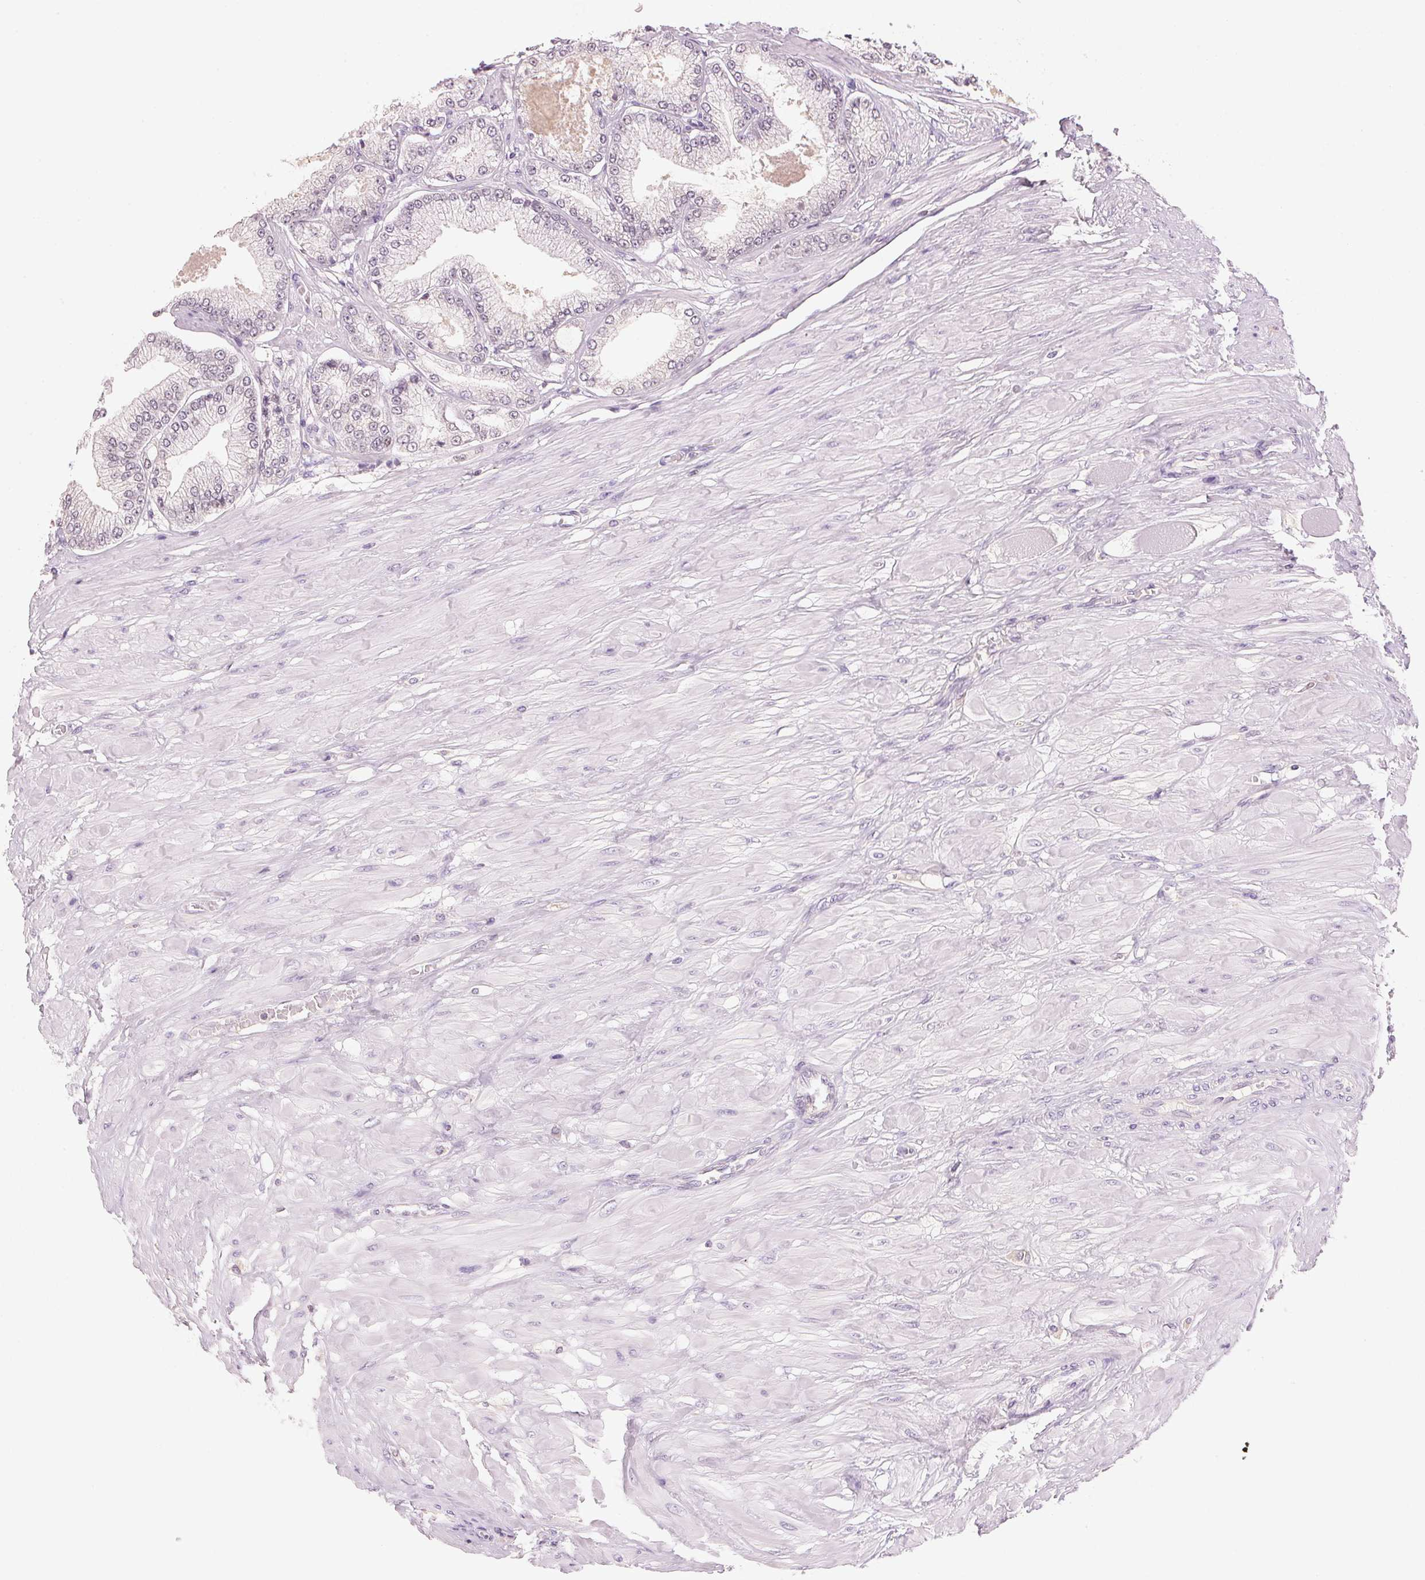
{"staining": {"intensity": "negative", "quantity": "none", "location": "none"}, "tissue": "prostate cancer", "cell_type": "Tumor cells", "image_type": "cancer", "snomed": [{"axis": "morphology", "description": "Adenocarcinoma, Low grade"}, {"axis": "topography", "description": "Prostate"}], "caption": "Prostate low-grade adenocarcinoma was stained to show a protein in brown. There is no significant staining in tumor cells.", "gene": "HOXB13", "patient": {"sex": "male", "age": 55}}